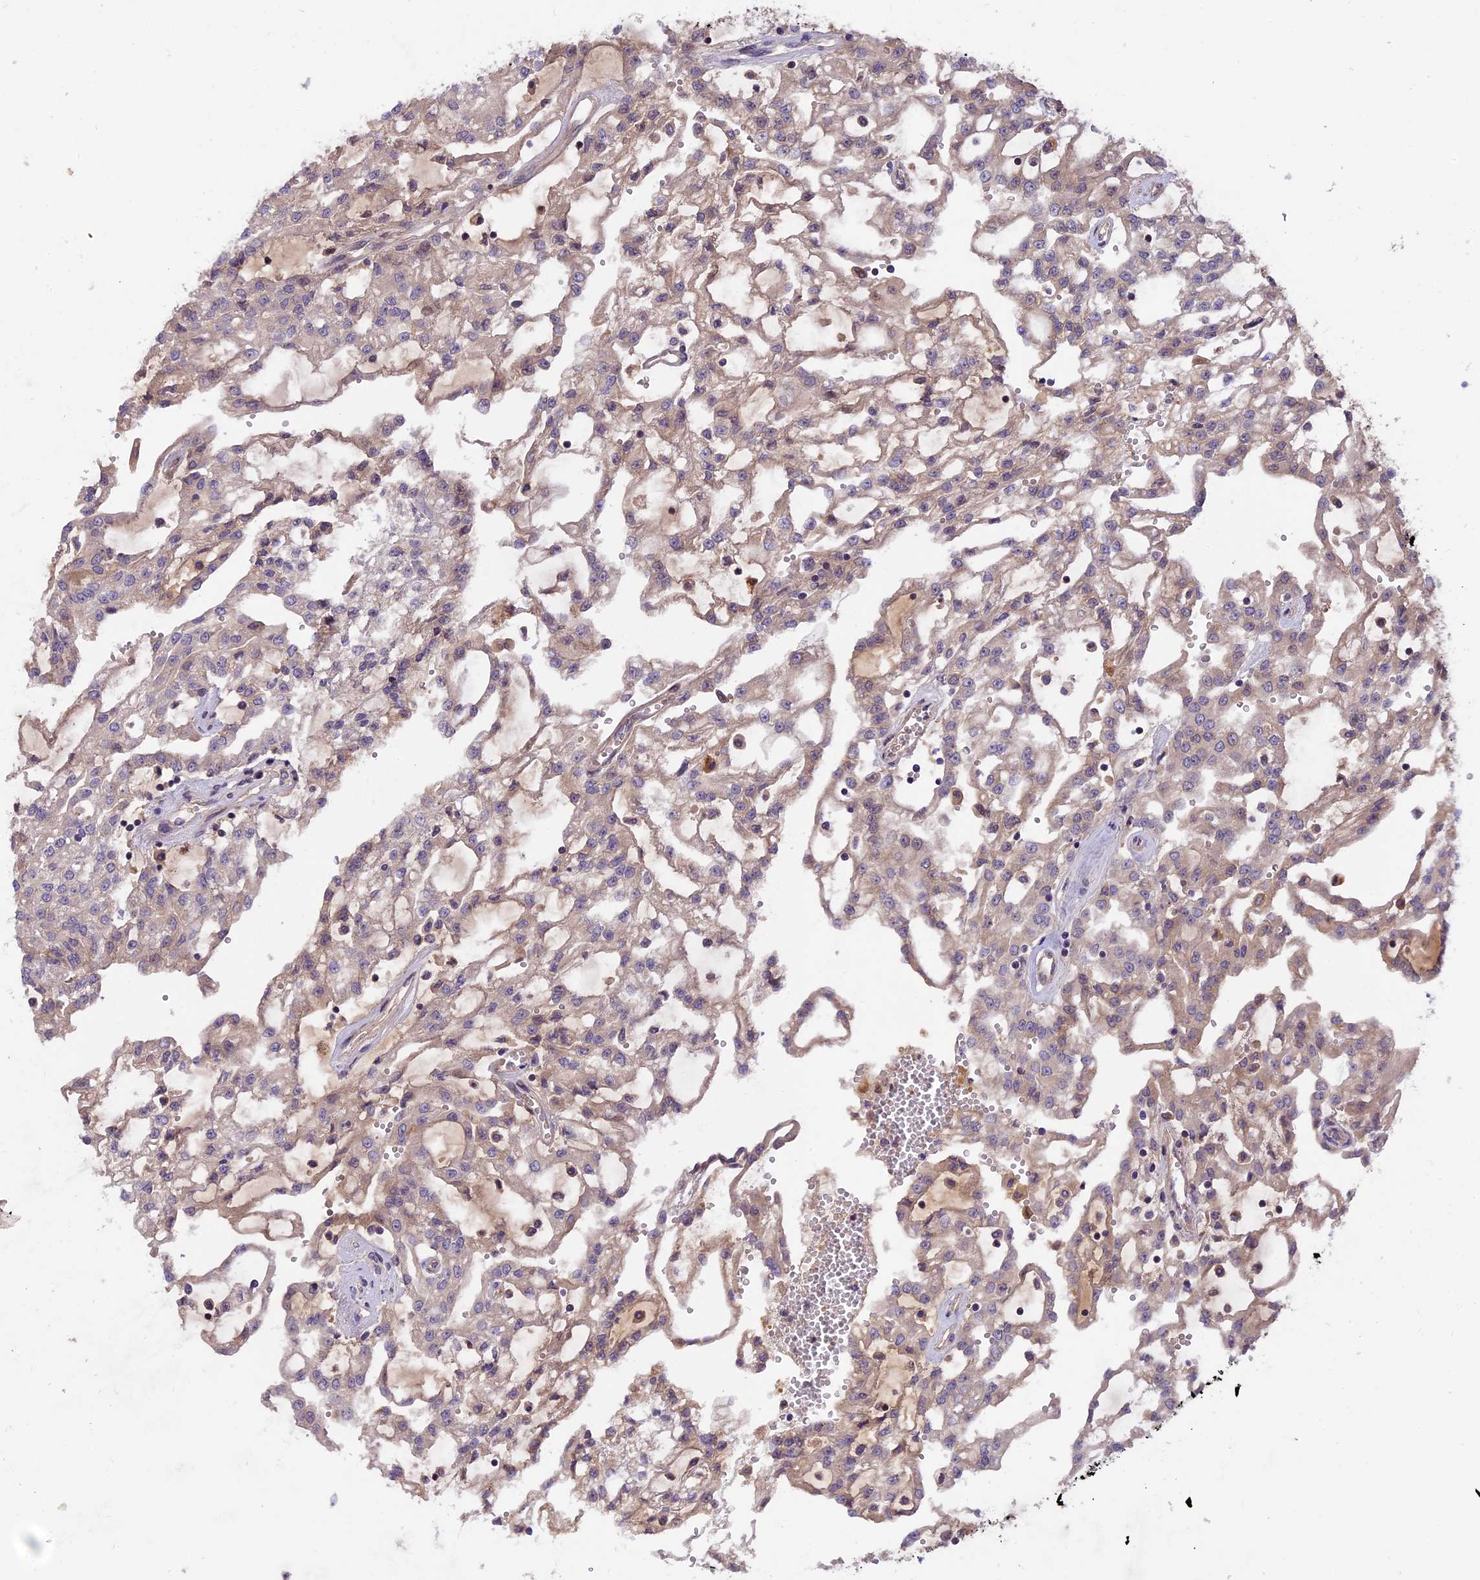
{"staining": {"intensity": "negative", "quantity": "none", "location": "none"}, "tissue": "renal cancer", "cell_type": "Tumor cells", "image_type": "cancer", "snomed": [{"axis": "morphology", "description": "Adenocarcinoma, NOS"}, {"axis": "topography", "description": "Kidney"}], "caption": "High power microscopy image of an IHC micrograph of adenocarcinoma (renal), revealing no significant staining in tumor cells. (DAB (3,3'-diaminobenzidine) immunohistochemistry (IHC) visualized using brightfield microscopy, high magnification).", "gene": "SETD6", "patient": {"sex": "male", "age": 63}}